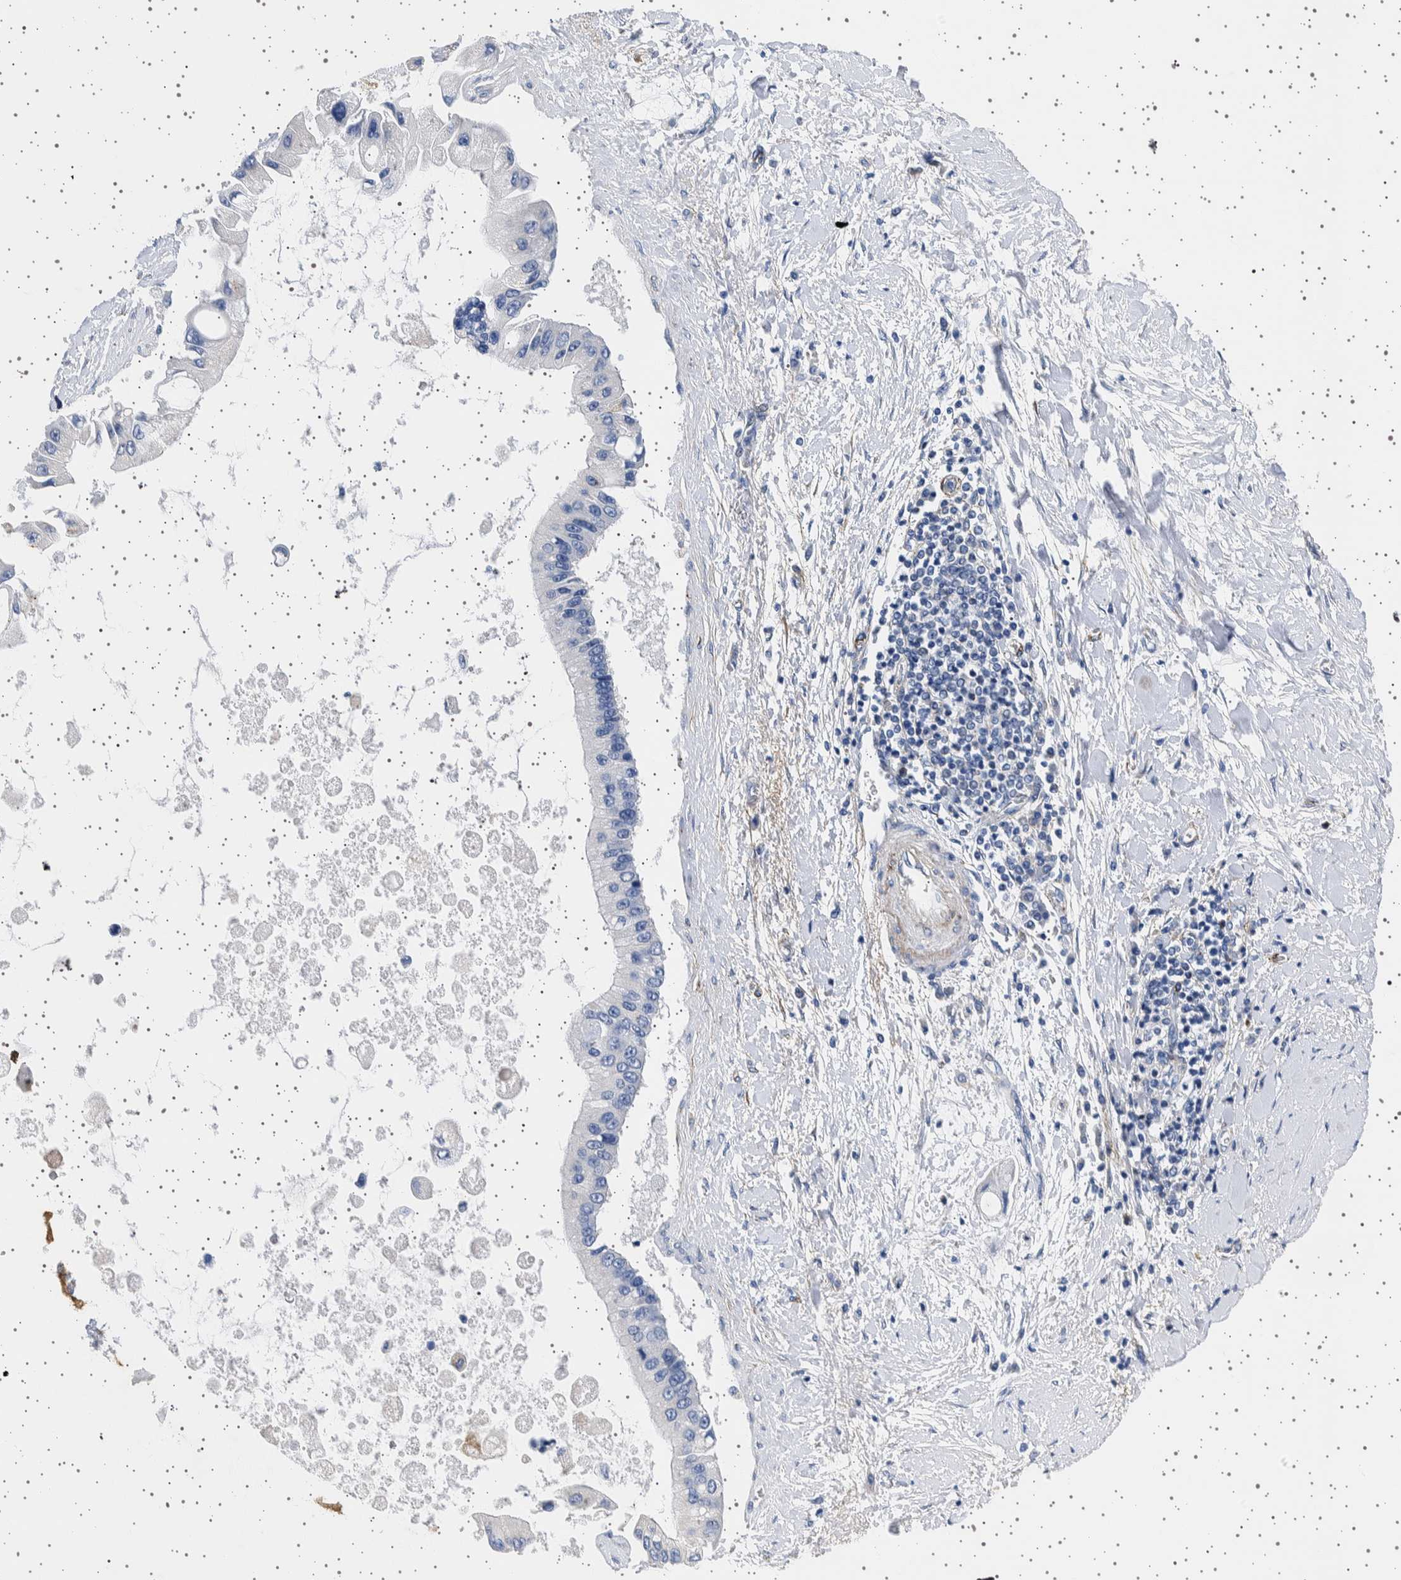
{"staining": {"intensity": "negative", "quantity": "none", "location": "none"}, "tissue": "liver cancer", "cell_type": "Tumor cells", "image_type": "cancer", "snomed": [{"axis": "morphology", "description": "Cholangiocarcinoma"}, {"axis": "topography", "description": "Liver"}], "caption": "The image exhibits no significant positivity in tumor cells of liver cholangiocarcinoma.", "gene": "SEPTIN4", "patient": {"sex": "male", "age": 50}}